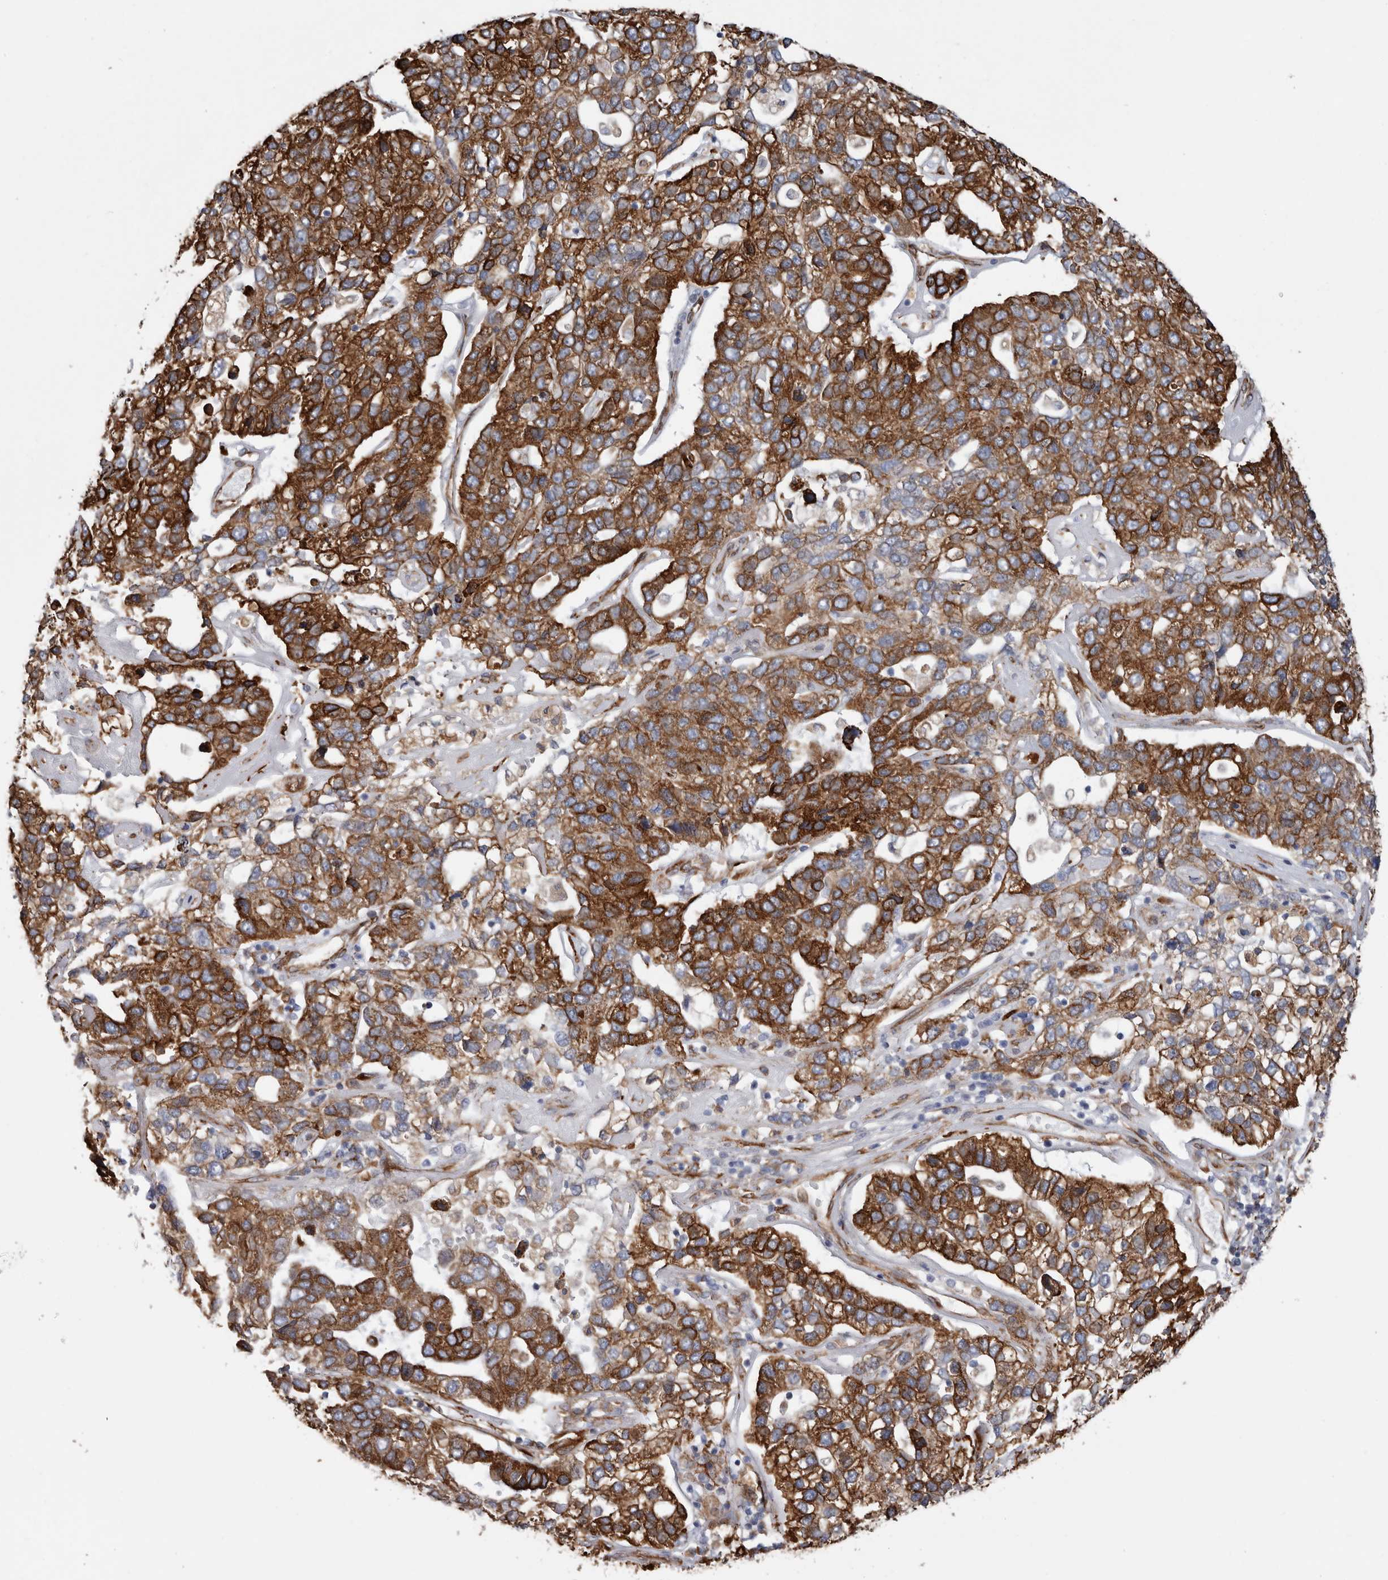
{"staining": {"intensity": "strong", "quantity": ">75%", "location": "cytoplasmic/membranous"}, "tissue": "pancreatic cancer", "cell_type": "Tumor cells", "image_type": "cancer", "snomed": [{"axis": "morphology", "description": "Adenocarcinoma, NOS"}, {"axis": "topography", "description": "Pancreas"}], "caption": "Pancreatic adenocarcinoma tissue reveals strong cytoplasmic/membranous staining in approximately >75% of tumor cells (DAB IHC, brown staining for protein, blue staining for nuclei).", "gene": "SEMA3E", "patient": {"sex": "female", "age": 61}}